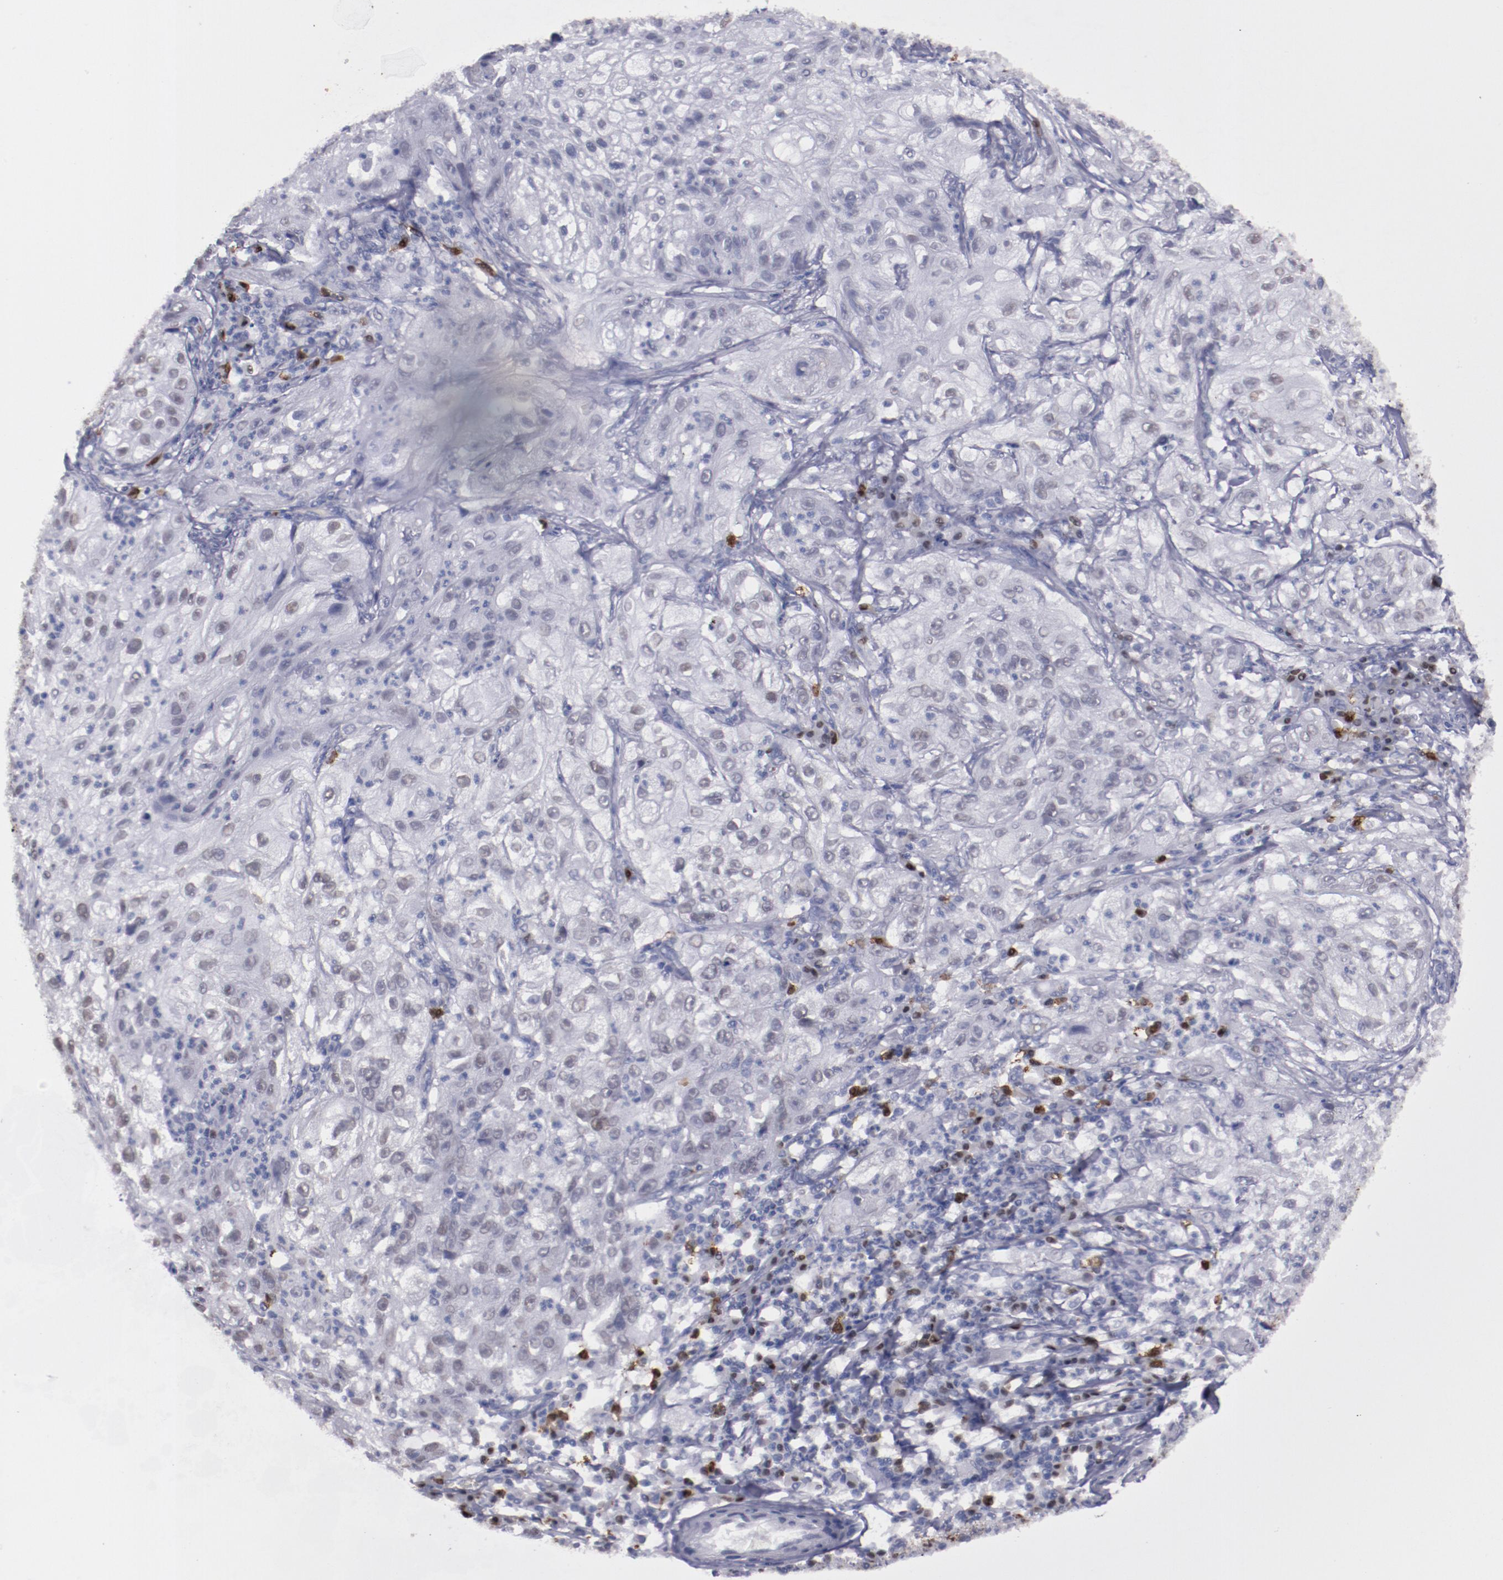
{"staining": {"intensity": "weak", "quantity": "<25%", "location": "nuclear"}, "tissue": "lung cancer", "cell_type": "Tumor cells", "image_type": "cancer", "snomed": [{"axis": "morphology", "description": "Inflammation, NOS"}, {"axis": "morphology", "description": "Squamous cell carcinoma, NOS"}, {"axis": "topography", "description": "Lymph node"}, {"axis": "topography", "description": "Soft tissue"}, {"axis": "topography", "description": "Lung"}], "caption": "An image of human lung cancer is negative for staining in tumor cells.", "gene": "IRF4", "patient": {"sex": "male", "age": 66}}